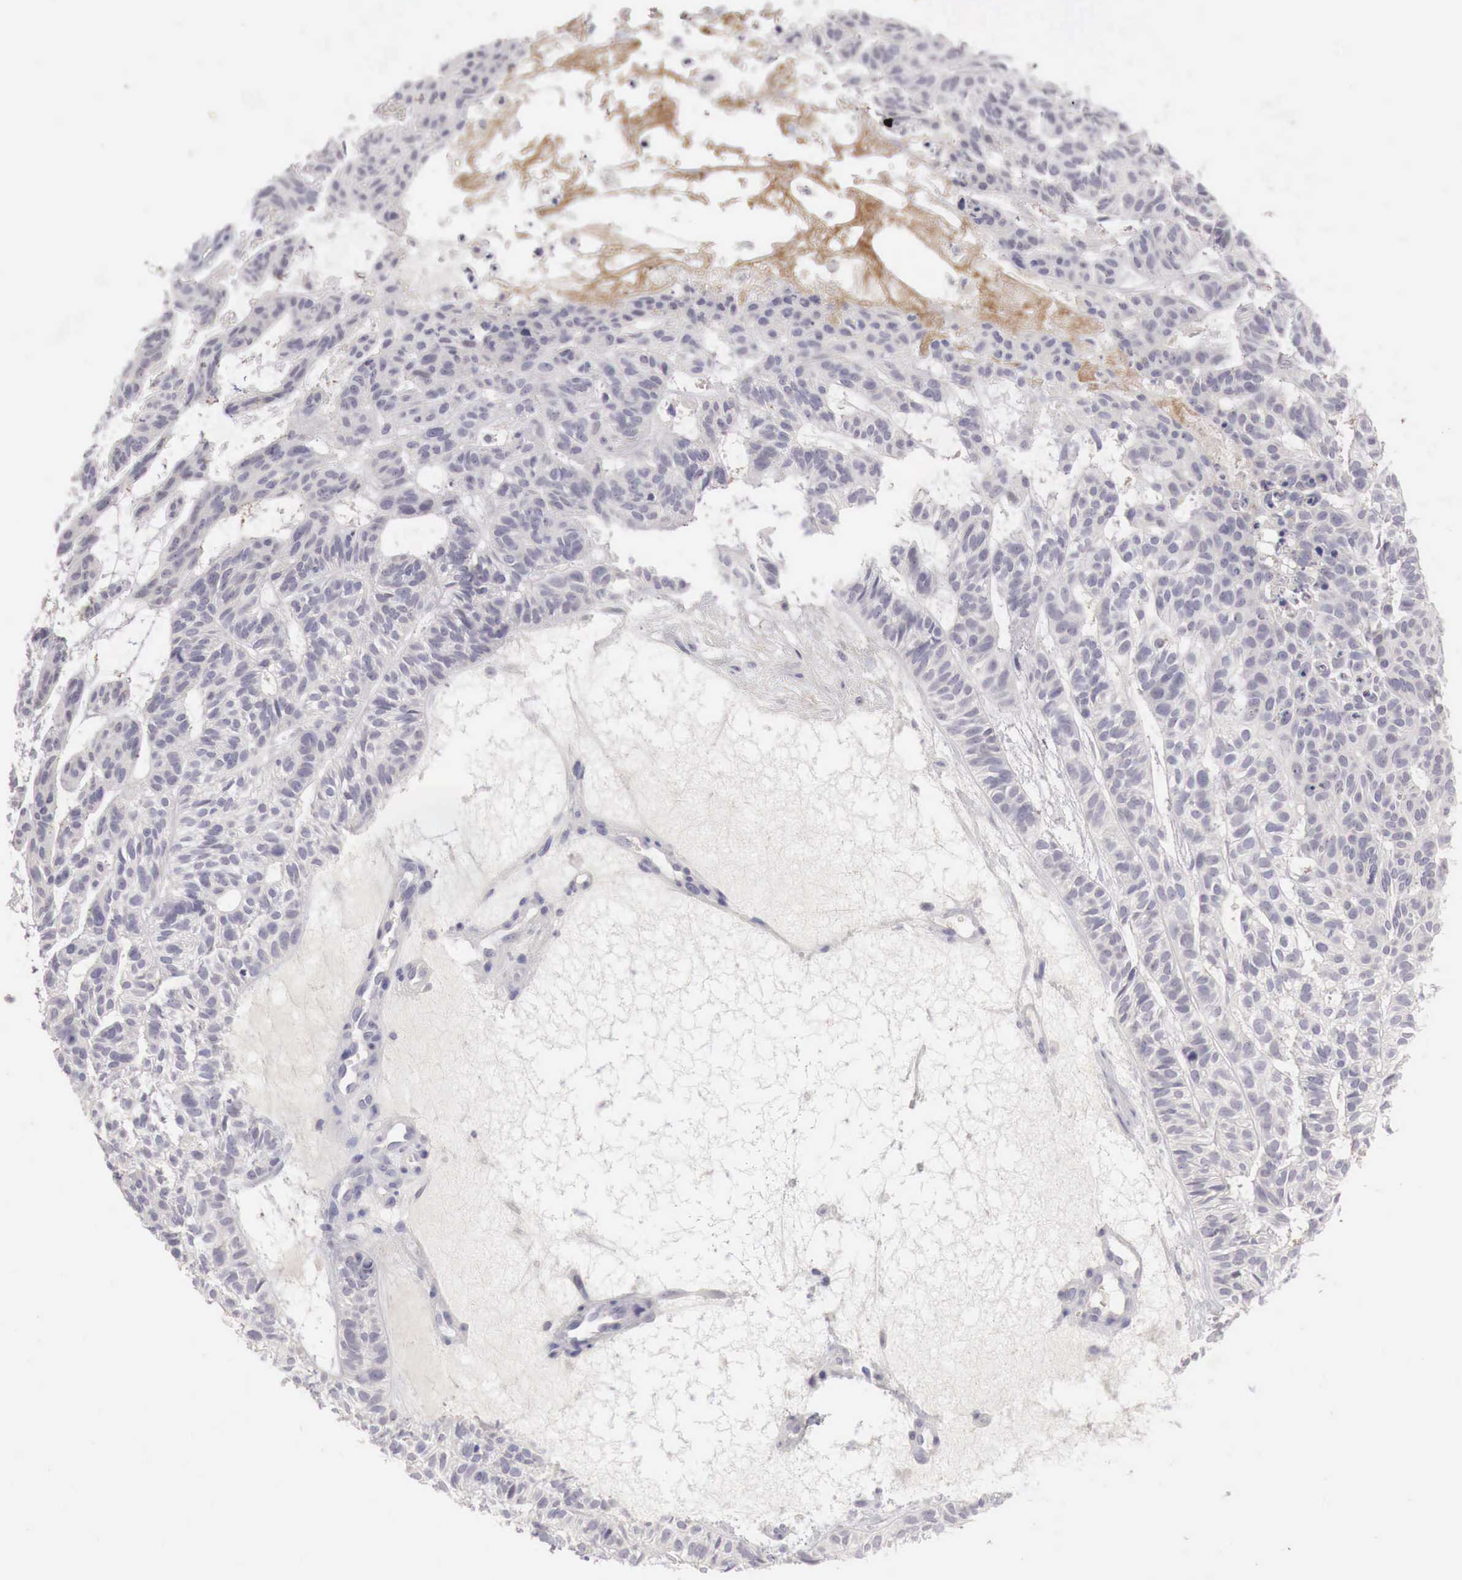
{"staining": {"intensity": "negative", "quantity": "none", "location": "none"}, "tissue": "skin cancer", "cell_type": "Tumor cells", "image_type": "cancer", "snomed": [{"axis": "morphology", "description": "Basal cell carcinoma"}, {"axis": "topography", "description": "Skin"}], "caption": "Immunohistochemistry image of skin basal cell carcinoma stained for a protein (brown), which exhibits no staining in tumor cells. (Stains: DAB immunohistochemistry with hematoxylin counter stain, Microscopy: brightfield microscopy at high magnification).", "gene": "GATA1", "patient": {"sex": "male", "age": 75}}